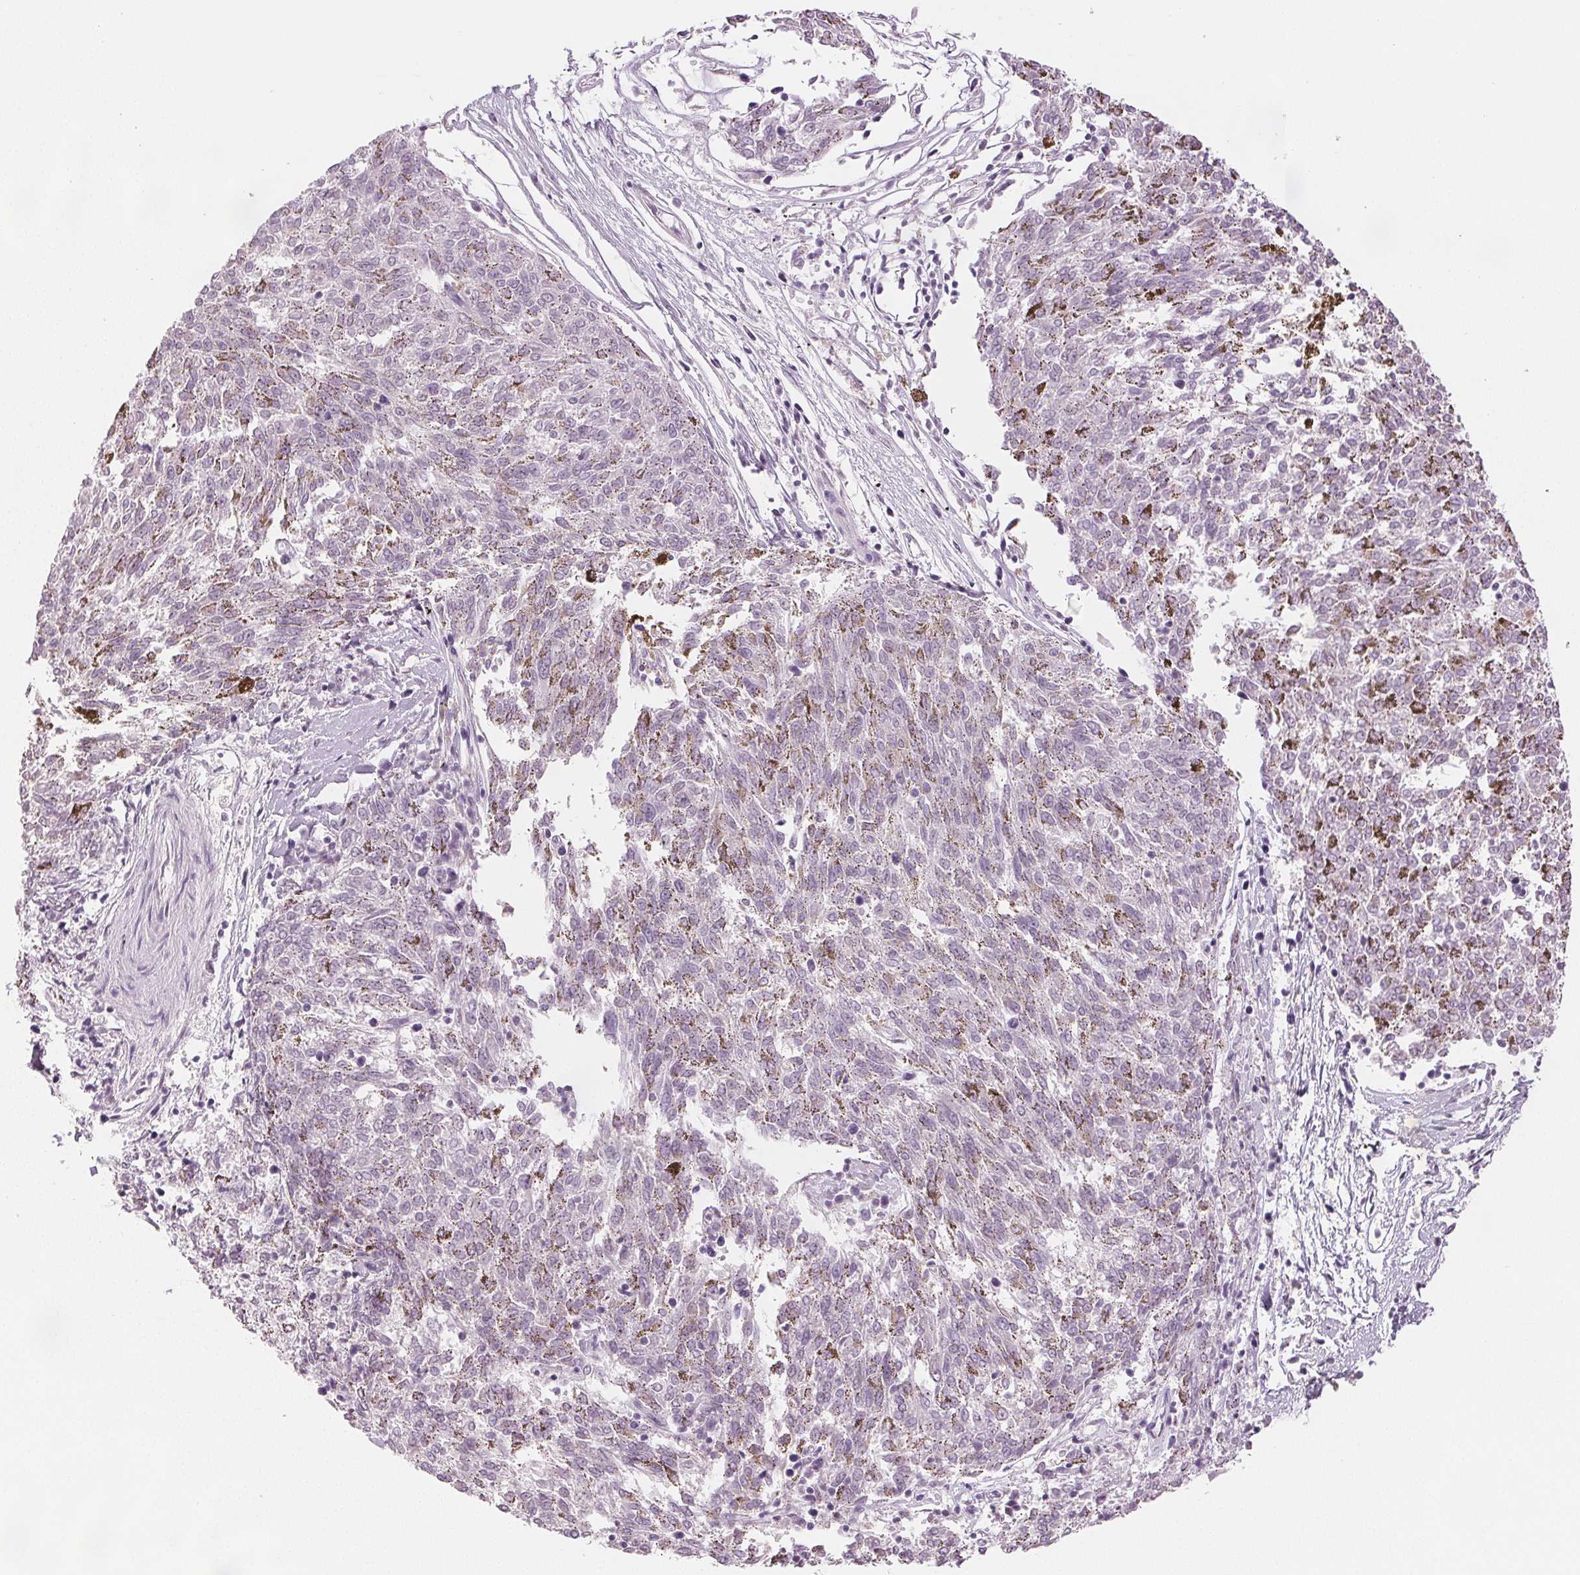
{"staining": {"intensity": "negative", "quantity": "none", "location": "none"}, "tissue": "melanoma", "cell_type": "Tumor cells", "image_type": "cancer", "snomed": [{"axis": "morphology", "description": "Malignant melanoma, NOS"}, {"axis": "topography", "description": "Skin"}], "caption": "Human melanoma stained for a protein using immunohistochemistry (IHC) demonstrates no expression in tumor cells.", "gene": "SCGN", "patient": {"sex": "female", "age": 72}}